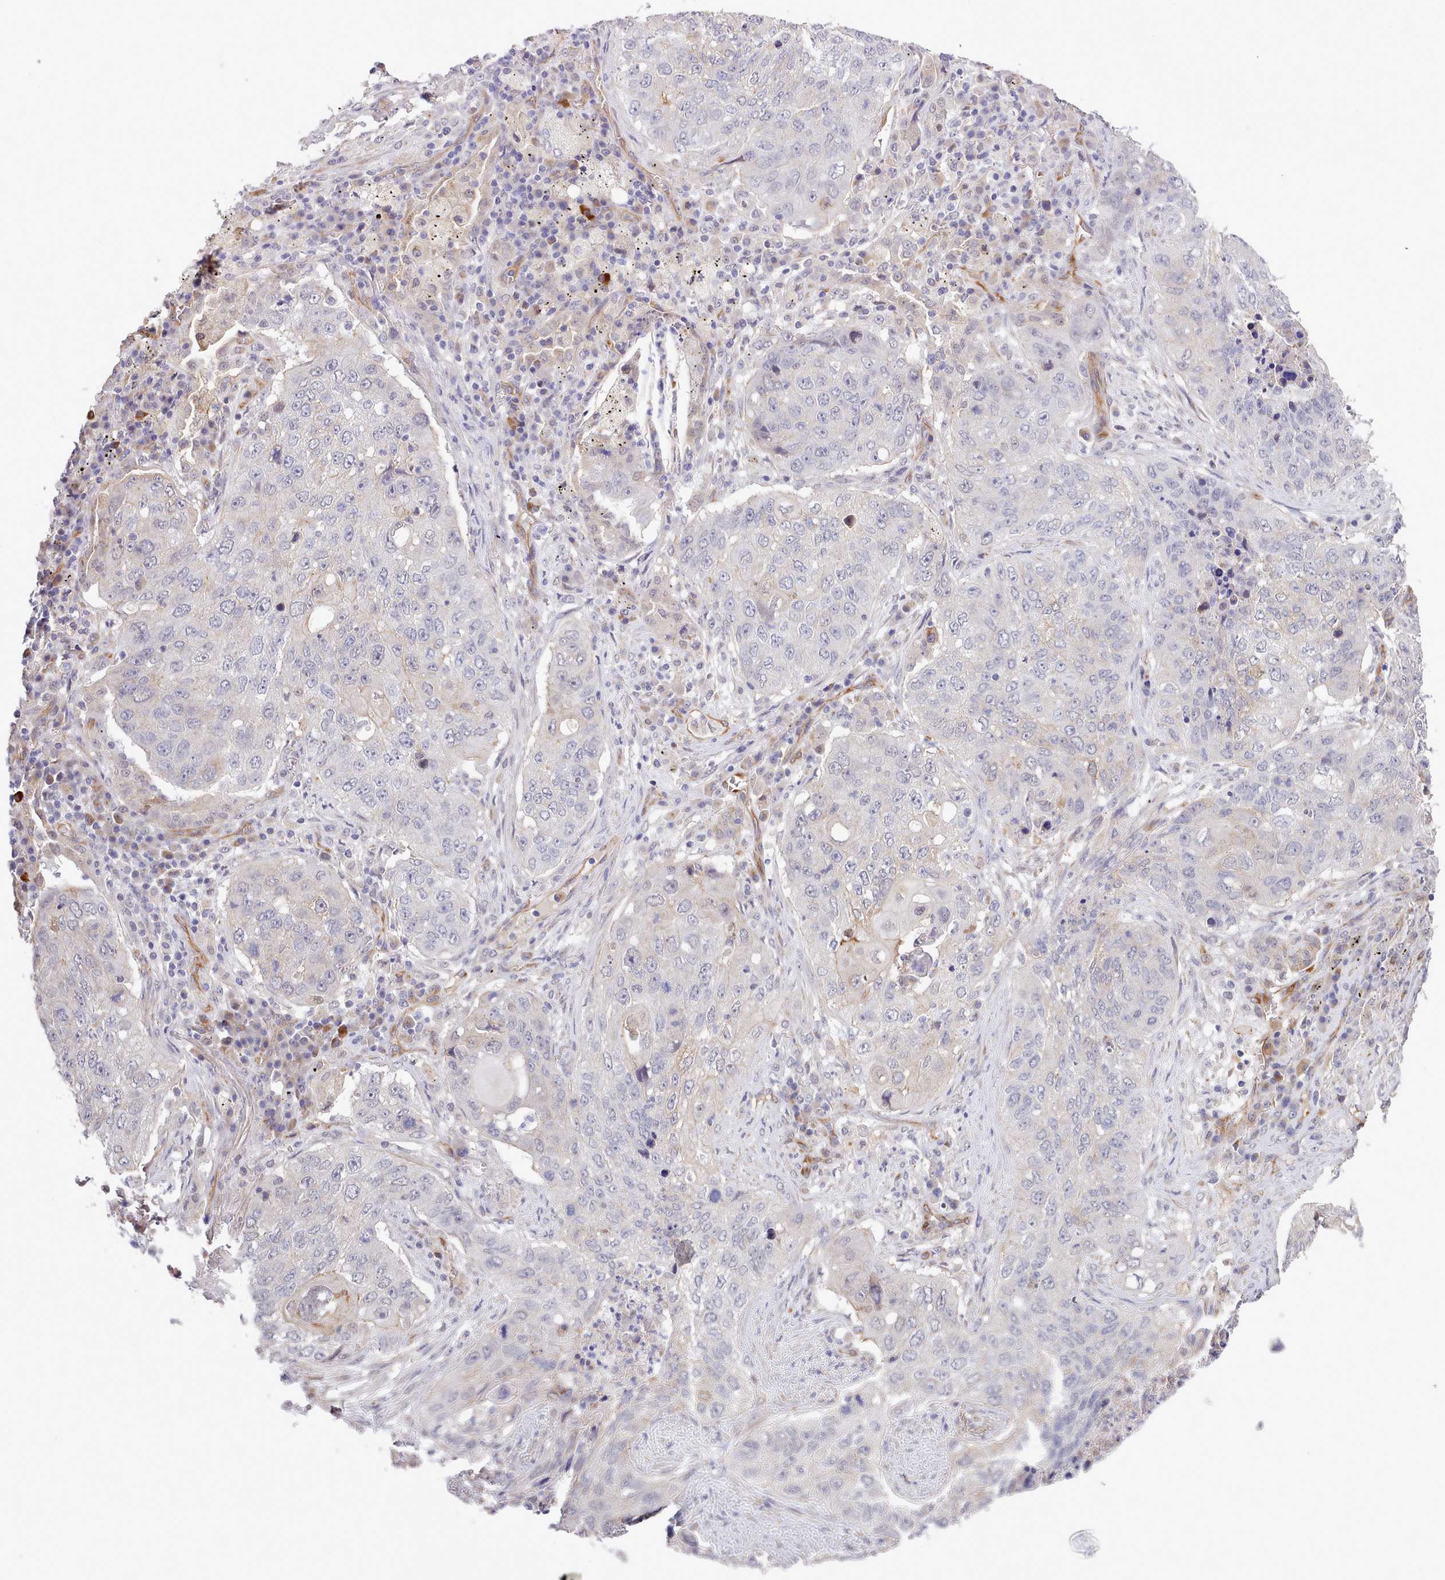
{"staining": {"intensity": "negative", "quantity": "none", "location": "none"}, "tissue": "lung cancer", "cell_type": "Tumor cells", "image_type": "cancer", "snomed": [{"axis": "morphology", "description": "Squamous cell carcinoma, NOS"}, {"axis": "topography", "description": "Lung"}], "caption": "The immunohistochemistry (IHC) histopathology image has no significant positivity in tumor cells of lung cancer tissue.", "gene": "ZC3H13", "patient": {"sex": "female", "age": 63}}